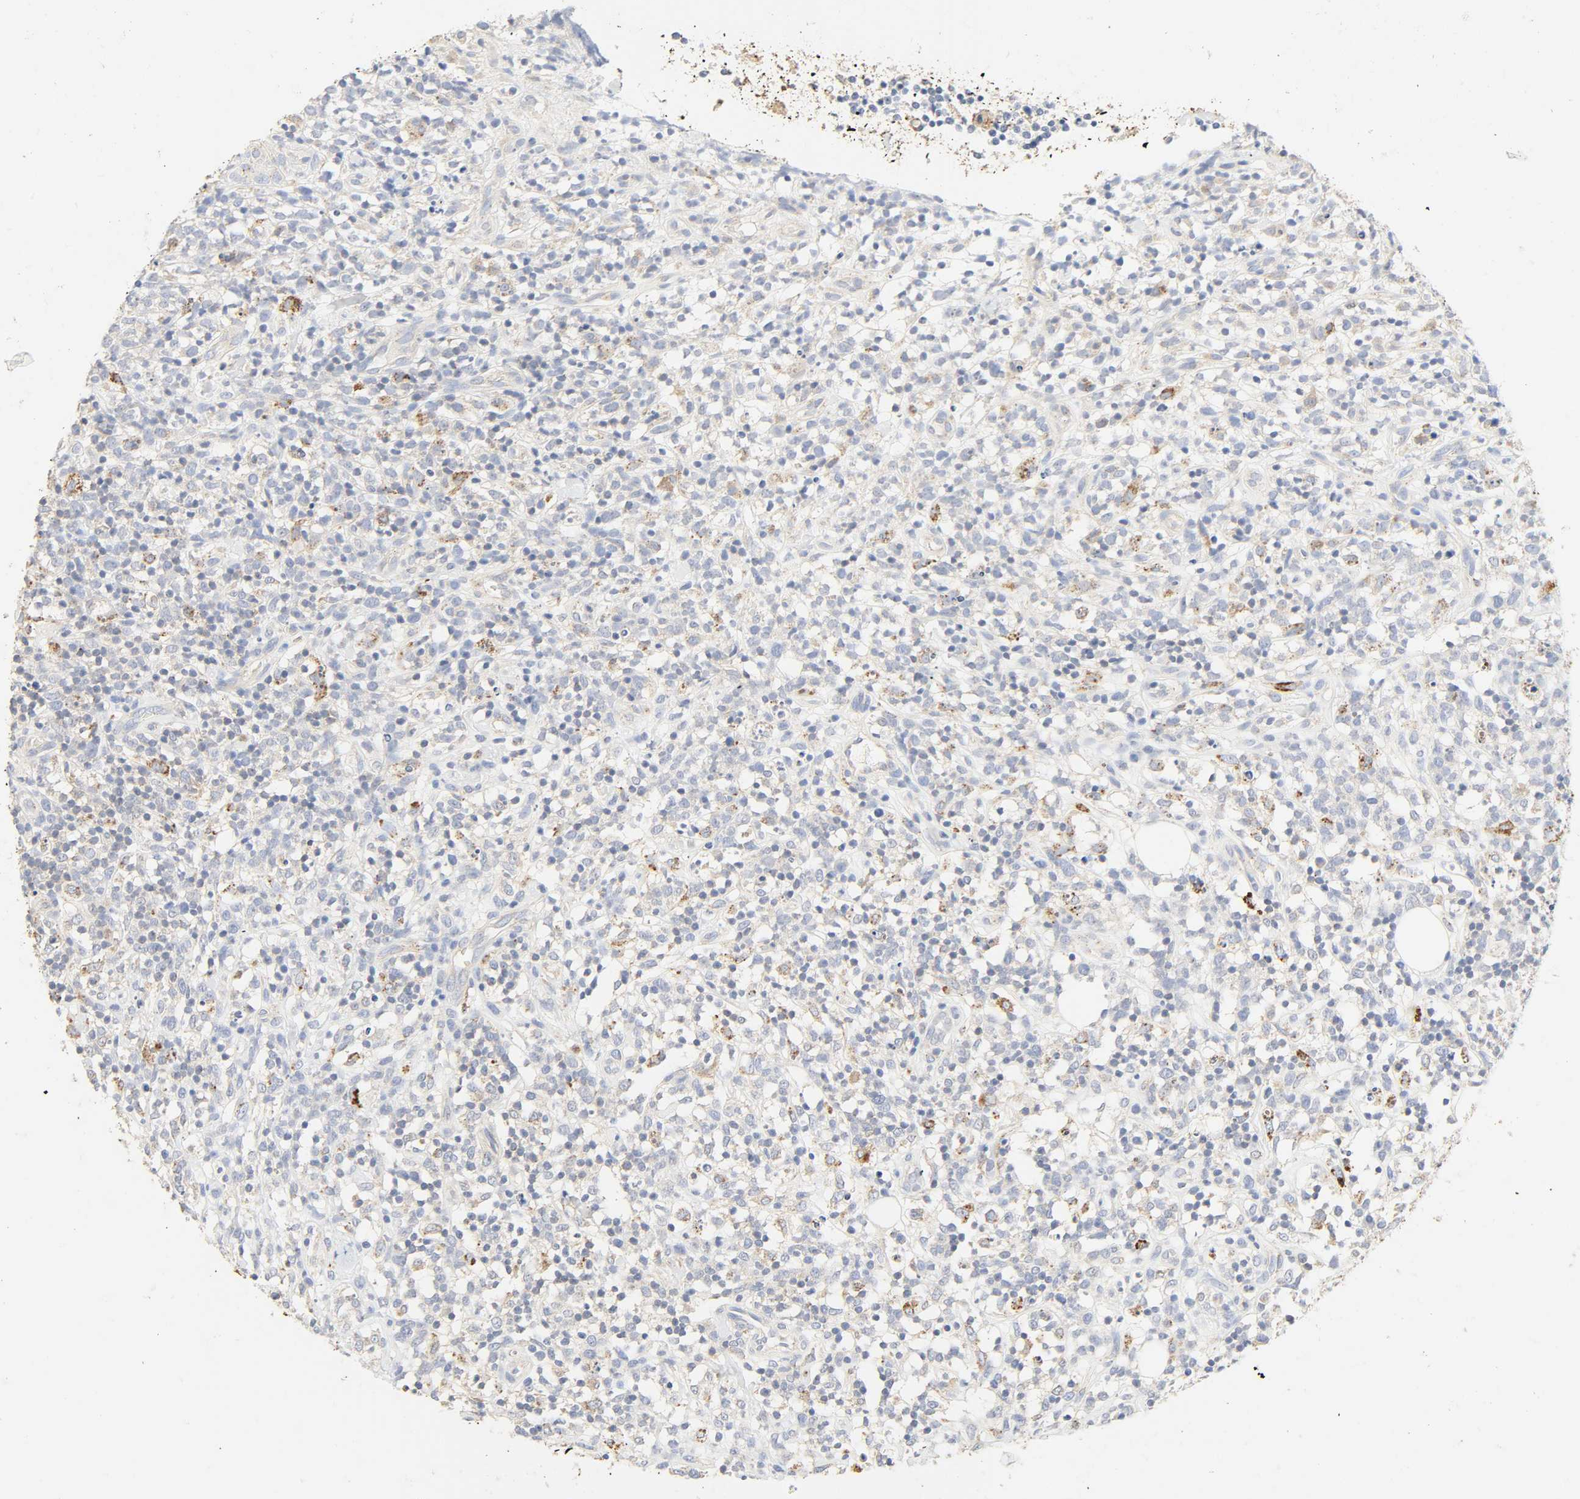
{"staining": {"intensity": "moderate", "quantity": "<25%", "location": "cytoplasmic/membranous"}, "tissue": "lymphoma", "cell_type": "Tumor cells", "image_type": "cancer", "snomed": [{"axis": "morphology", "description": "Malignant lymphoma, non-Hodgkin's type, High grade"}, {"axis": "topography", "description": "Lymph node"}], "caption": "There is low levels of moderate cytoplasmic/membranous positivity in tumor cells of lymphoma, as demonstrated by immunohistochemical staining (brown color).", "gene": "CAMK2A", "patient": {"sex": "female", "age": 73}}